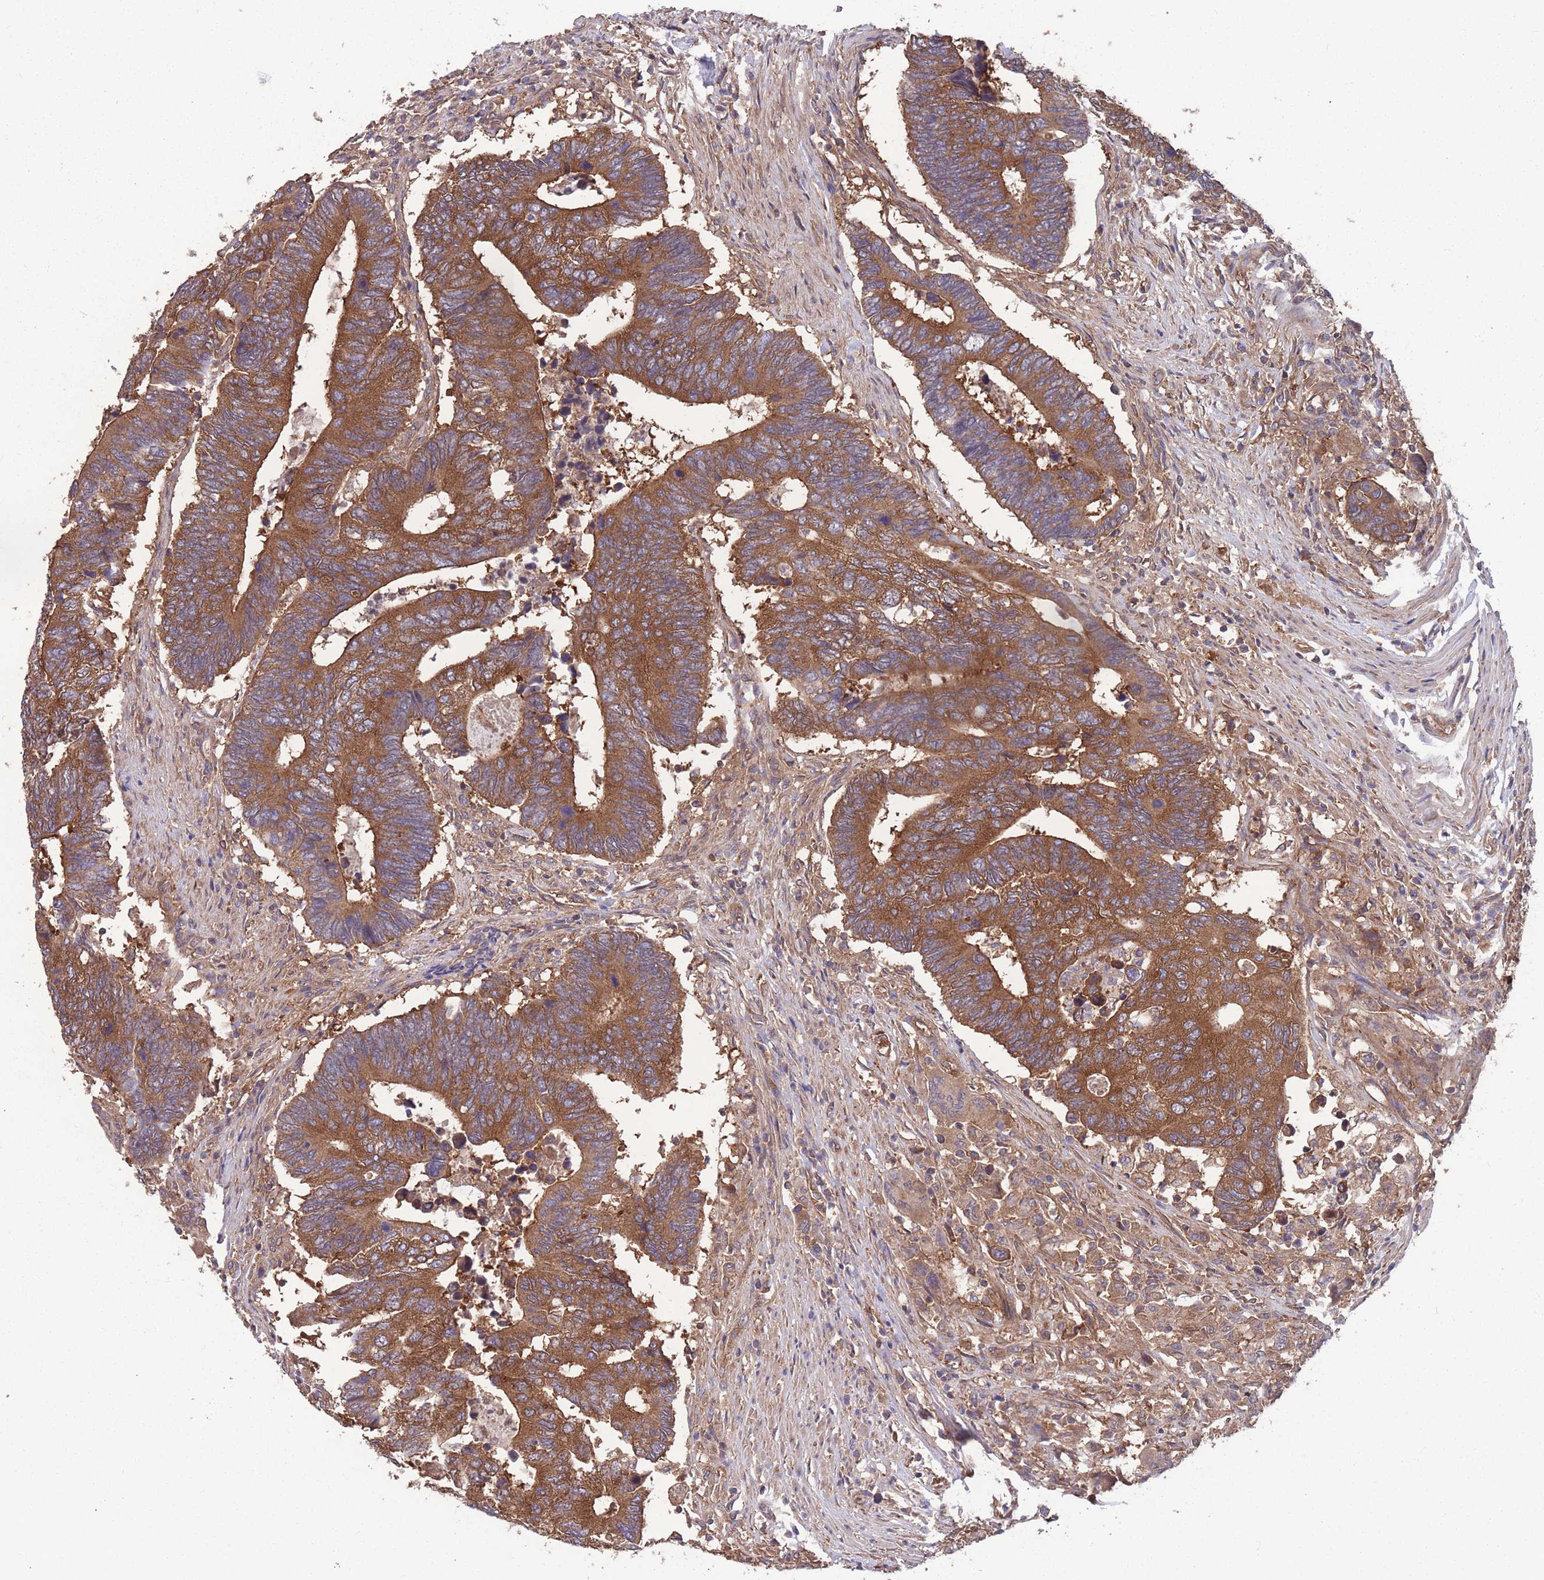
{"staining": {"intensity": "strong", "quantity": ">75%", "location": "cytoplasmic/membranous"}, "tissue": "colorectal cancer", "cell_type": "Tumor cells", "image_type": "cancer", "snomed": [{"axis": "morphology", "description": "Adenocarcinoma, NOS"}, {"axis": "topography", "description": "Colon"}], "caption": "Immunohistochemistry photomicrograph of human adenocarcinoma (colorectal) stained for a protein (brown), which reveals high levels of strong cytoplasmic/membranous staining in approximately >75% of tumor cells.", "gene": "ZPR1", "patient": {"sex": "male", "age": 87}}